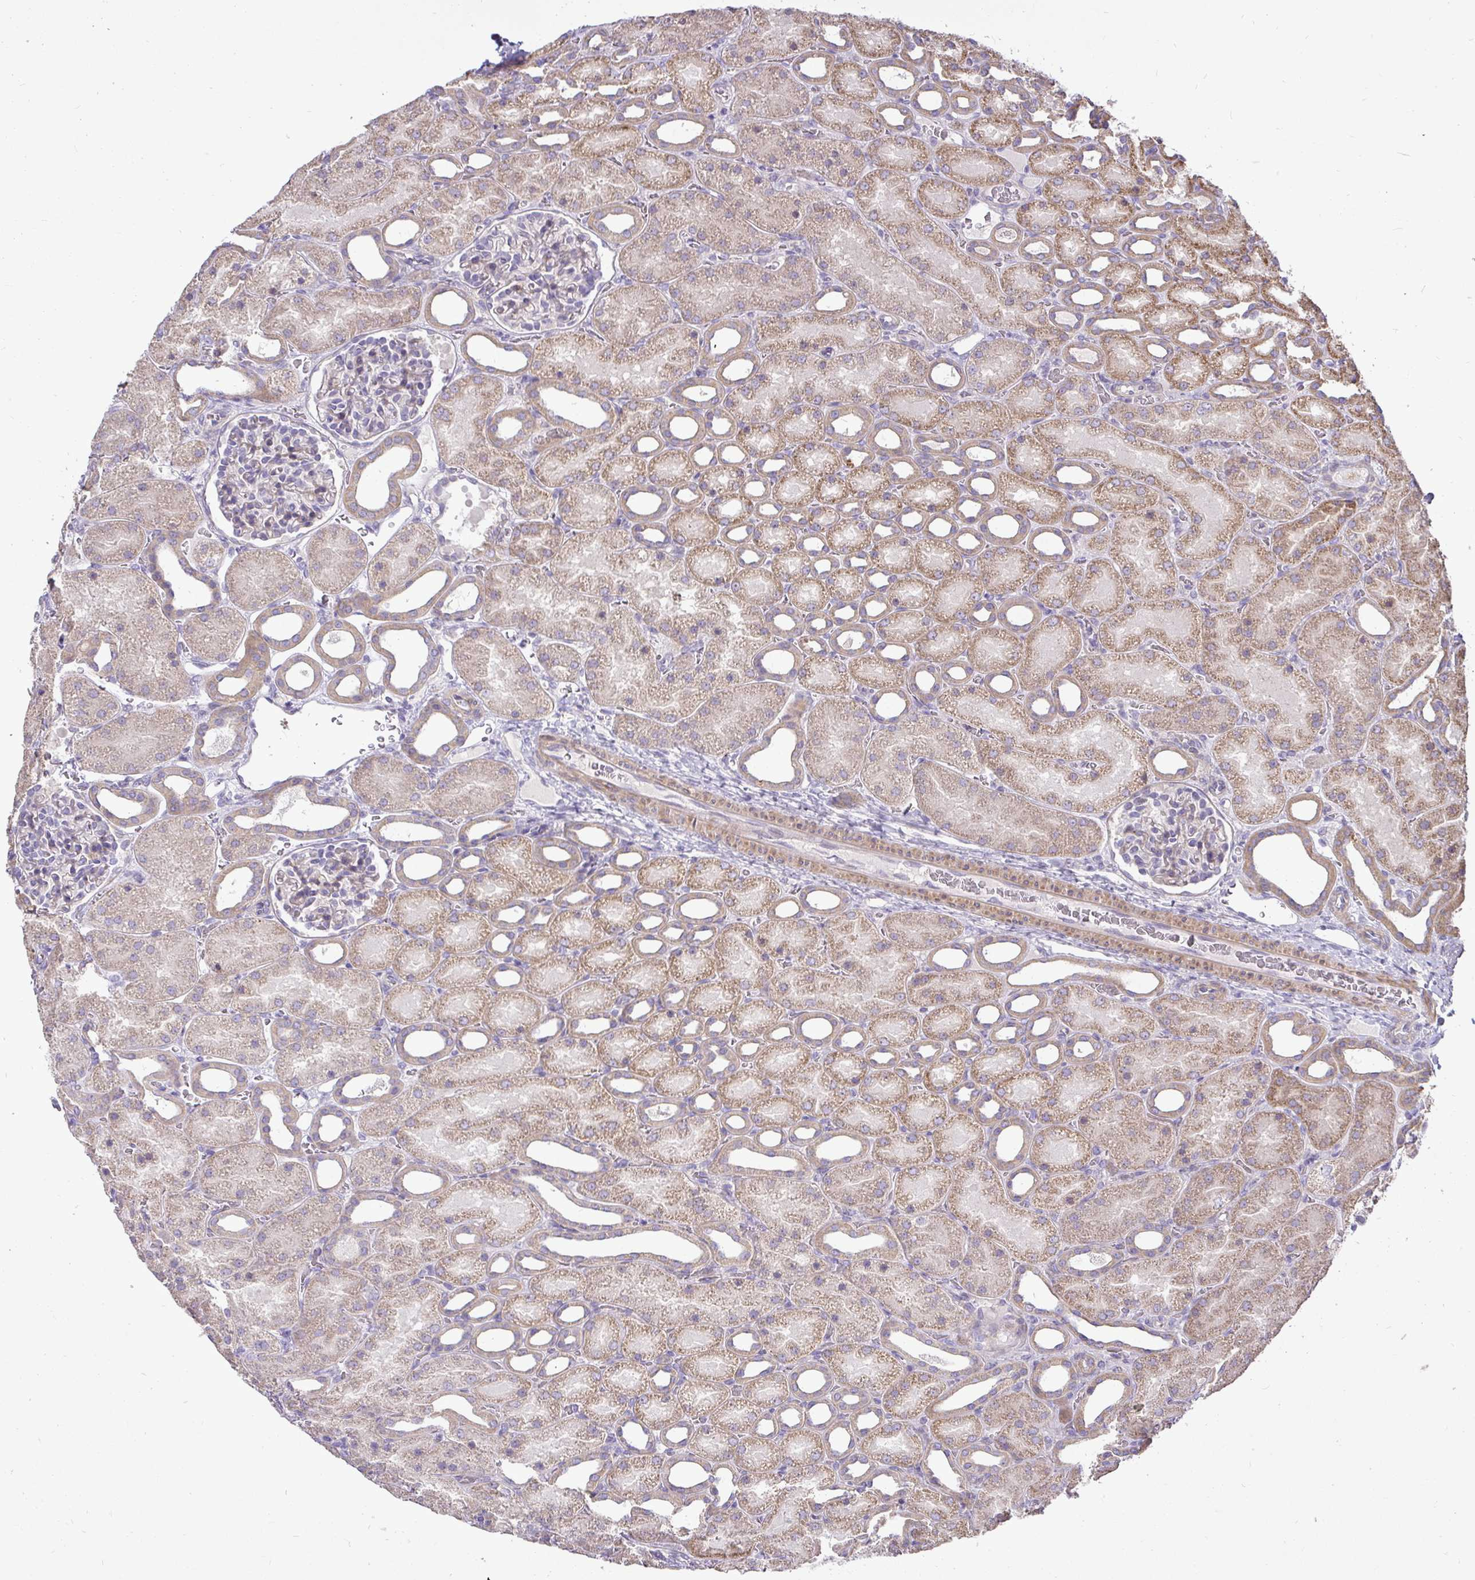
{"staining": {"intensity": "weak", "quantity": "<25%", "location": "cytoplasmic/membranous"}, "tissue": "kidney", "cell_type": "Cells in glomeruli", "image_type": "normal", "snomed": [{"axis": "morphology", "description": "Normal tissue, NOS"}, {"axis": "topography", "description": "Kidney"}], "caption": "DAB immunohistochemical staining of normal human kidney demonstrates no significant staining in cells in glomeruli. The staining is performed using DAB (3,3'-diaminobenzidine) brown chromogen with nuclei counter-stained in using hematoxylin.", "gene": "STRIP1", "patient": {"sex": "male", "age": 2}}